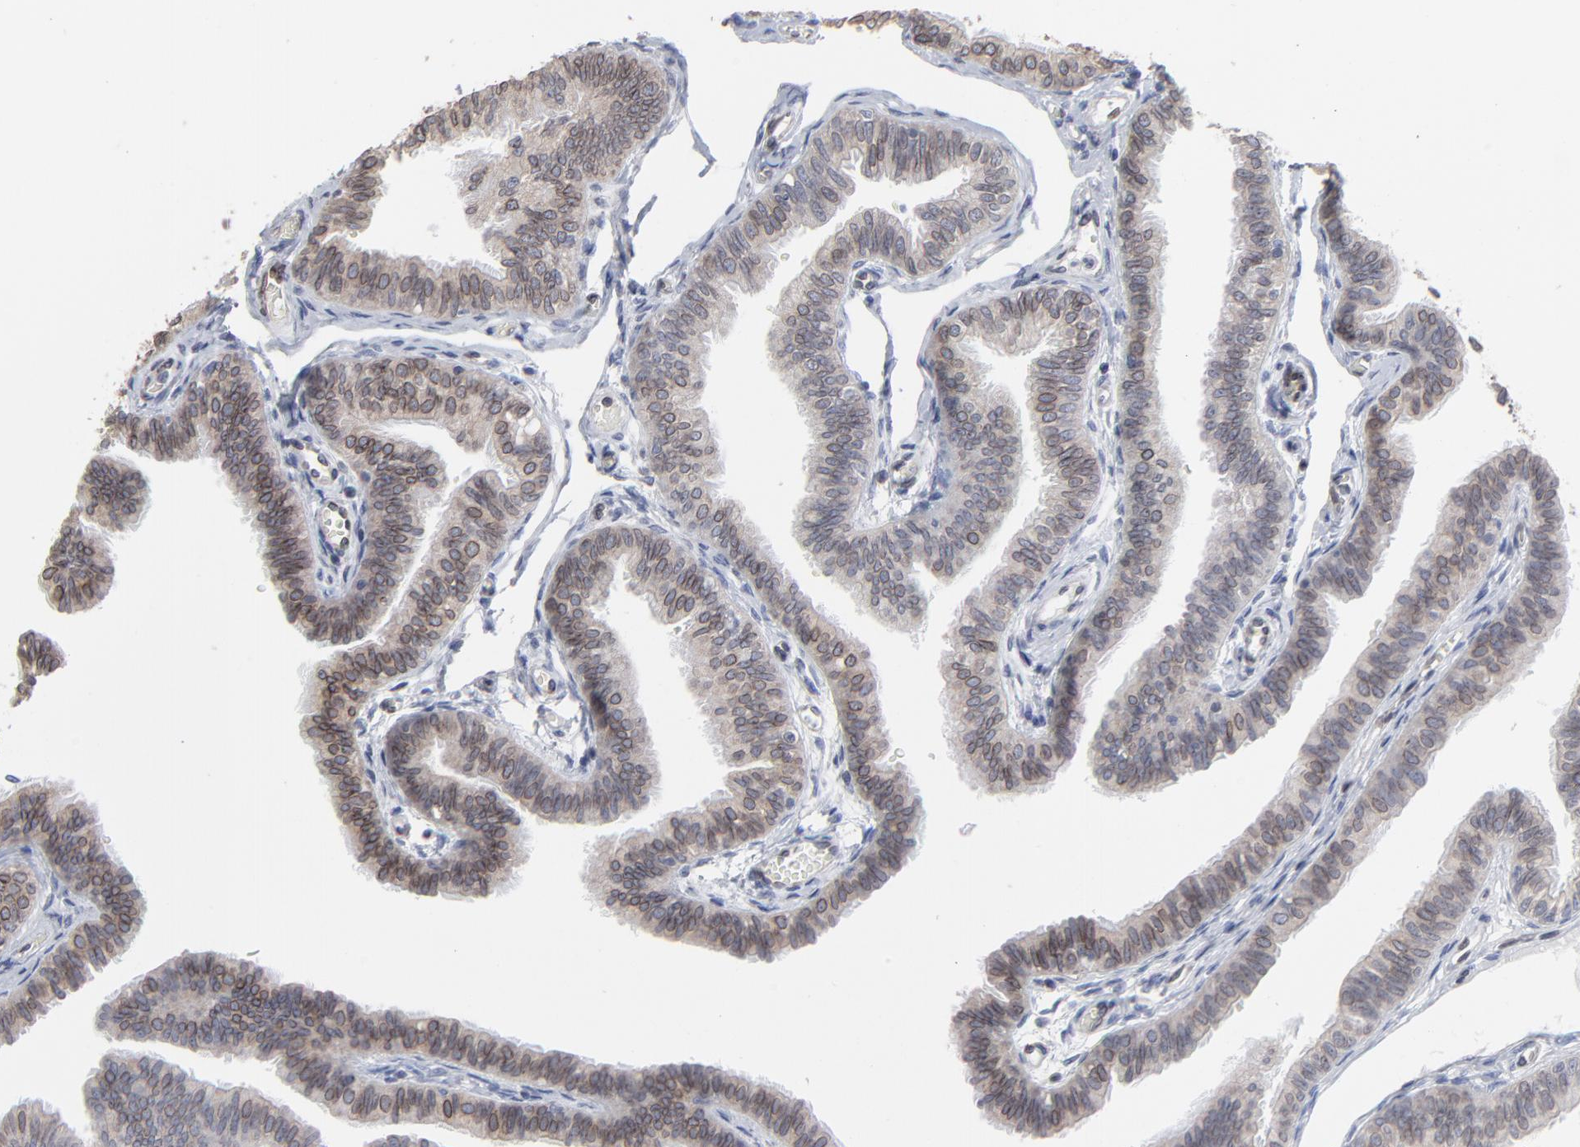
{"staining": {"intensity": "weak", "quantity": ">75%", "location": "cytoplasmic/membranous,nuclear"}, "tissue": "fallopian tube", "cell_type": "Glandular cells", "image_type": "normal", "snomed": [{"axis": "morphology", "description": "Normal tissue, NOS"}, {"axis": "morphology", "description": "Dermoid, NOS"}, {"axis": "topography", "description": "Fallopian tube"}], "caption": "DAB (3,3'-diaminobenzidine) immunohistochemical staining of benign human fallopian tube reveals weak cytoplasmic/membranous,nuclear protein staining in about >75% of glandular cells. (DAB (3,3'-diaminobenzidine) = brown stain, brightfield microscopy at high magnification).", "gene": "SYNE2", "patient": {"sex": "female", "age": 33}}